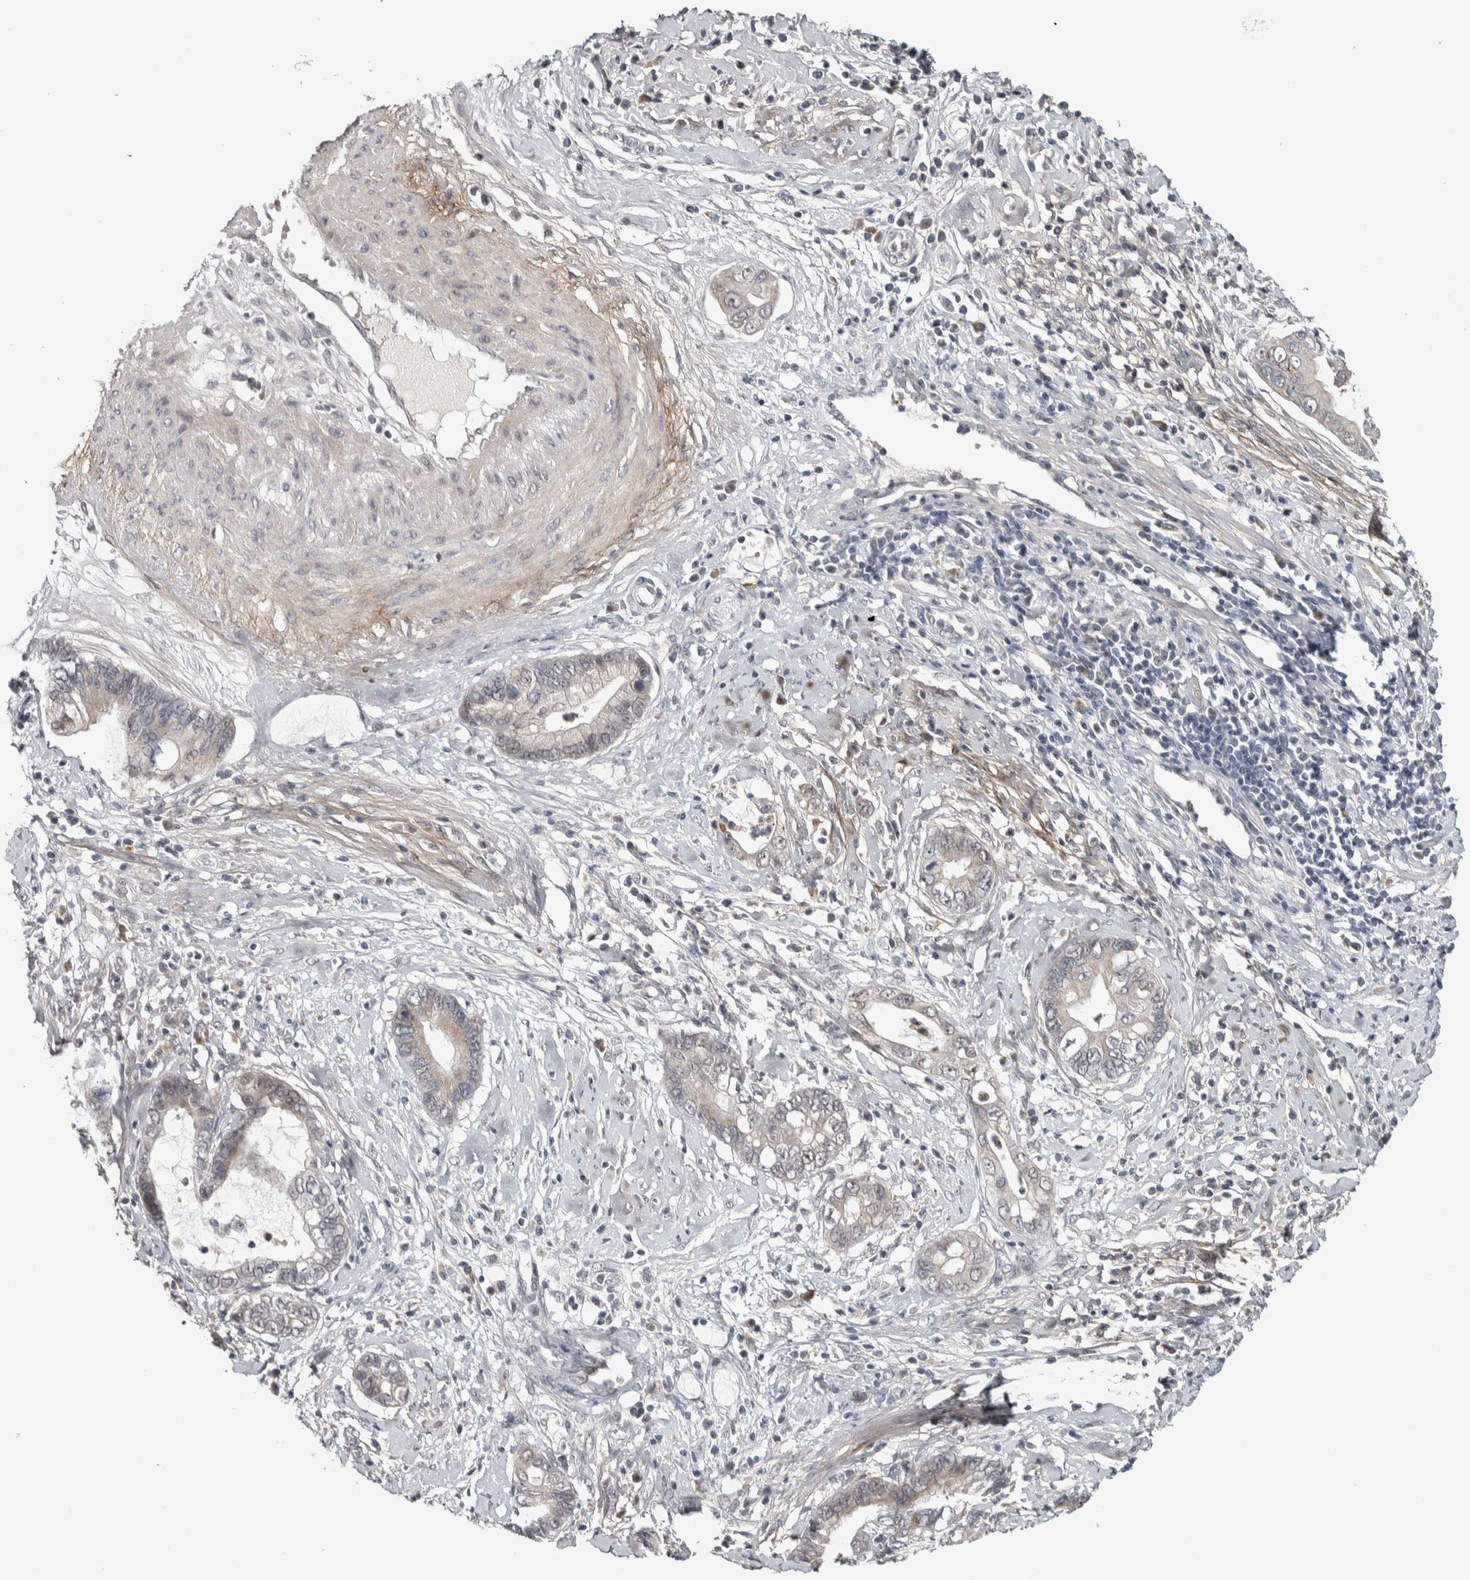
{"staining": {"intensity": "weak", "quantity": "<25%", "location": "cytoplasmic/membranous,nuclear"}, "tissue": "cervical cancer", "cell_type": "Tumor cells", "image_type": "cancer", "snomed": [{"axis": "morphology", "description": "Adenocarcinoma, NOS"}, {"axis": "topography", "description": "Cervix"}], "caption": "Immunohistochemistry of human cervical cancer shows no expression in tumor cells.", "gene": "ASPN", "patient": {"sex": "female", "age": 44}}